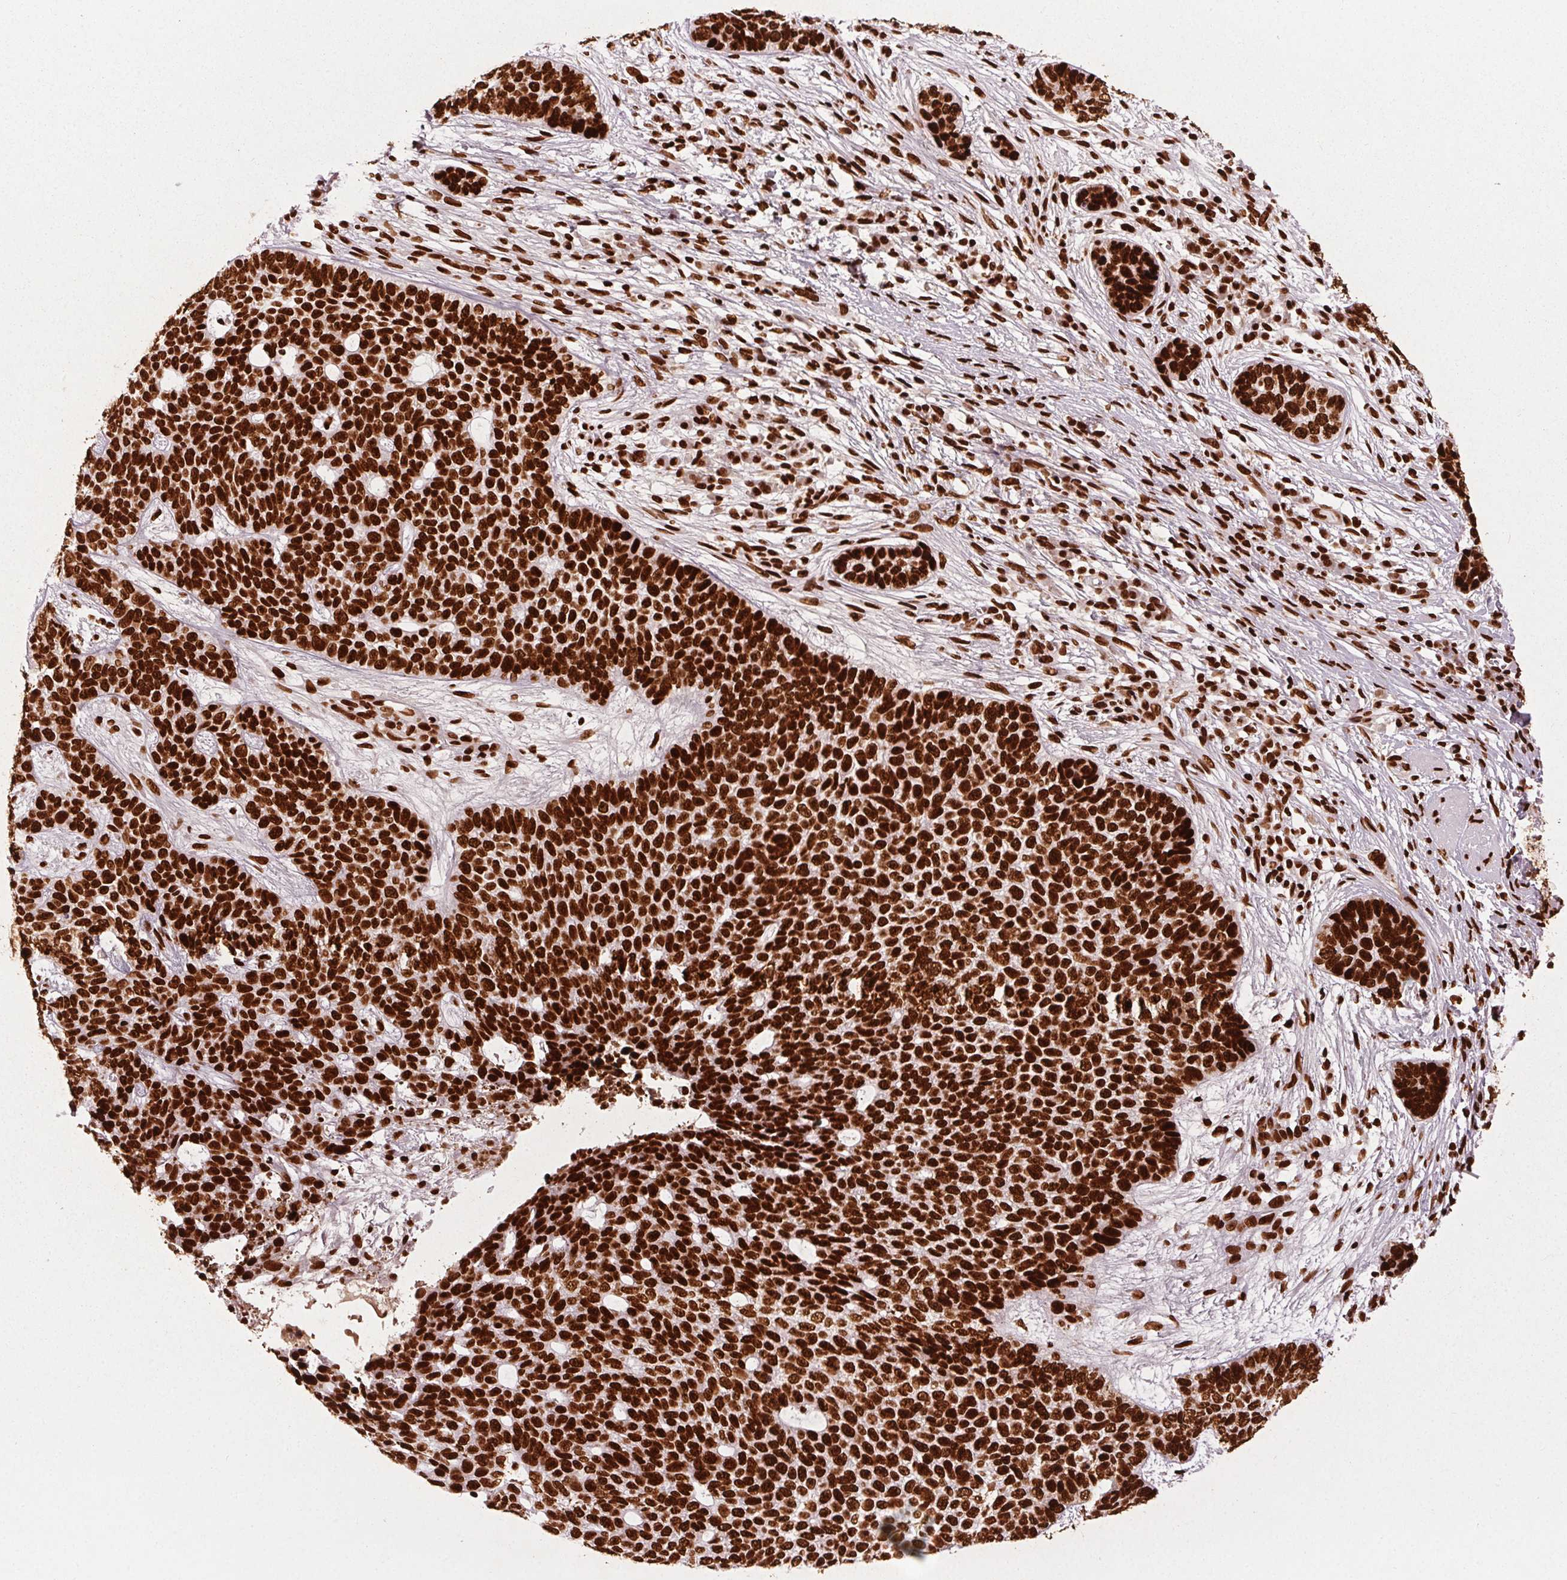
{"staining": {"intensity": "strong", "quantity": ">75%", "location": "nuclear"}, "tissue": "skin cancer", "cell_type": "Tumor cells", "image_type": "cancer", "snomed": [{"axis": "morphology", "description": "Basal cell carcinoma"}, {"axis": "topography", "description": "Skin"}], "caption": "Basal cell carcinoma (skin) stained for a protein (brown) displays strong nuclear positive staining in approximately >75% of tumor cells.", "gene": "BRD4", "patient": {"sex": "female", "age": 69}}